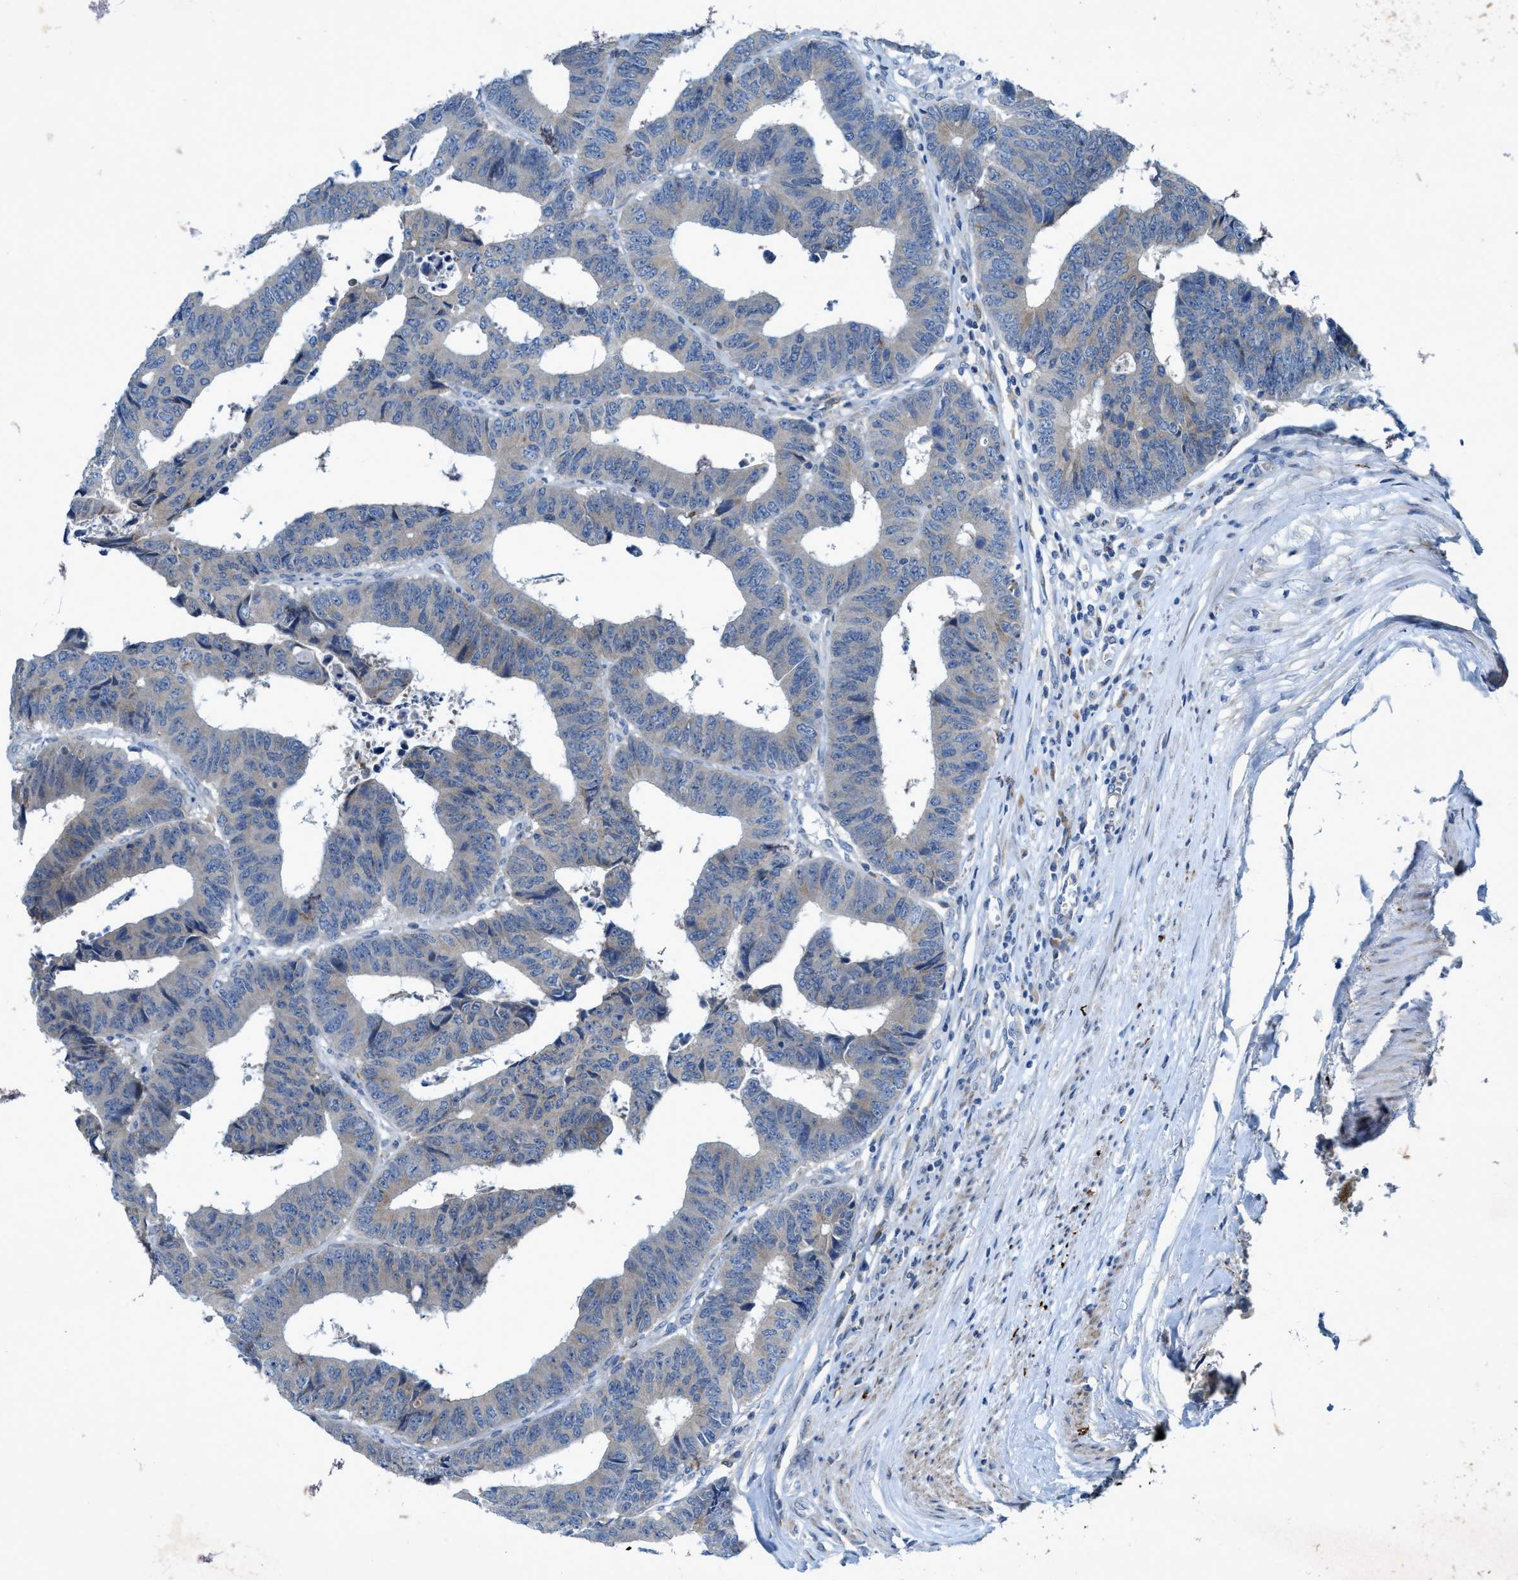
{"staining": {"intensity": "negative", "quantity": "none", "location": "none"}, "tissue": "colorectal cancer", "cell_type": "Tumor cells", "image_type": "cancer", "snomed": [{"axis": "morphology", "description": "Adenocarcinoma, NOS"}, {"axis": "topography", "description": "Rectum"}], "caption": "Immunohistochemistry image of adenocarcinoma (colorectal) stained for a protein (brown), which demonstrates no expression in tumor cells.", "gene": "URGCP", "patient": {"sex": "male", "age": 84}}